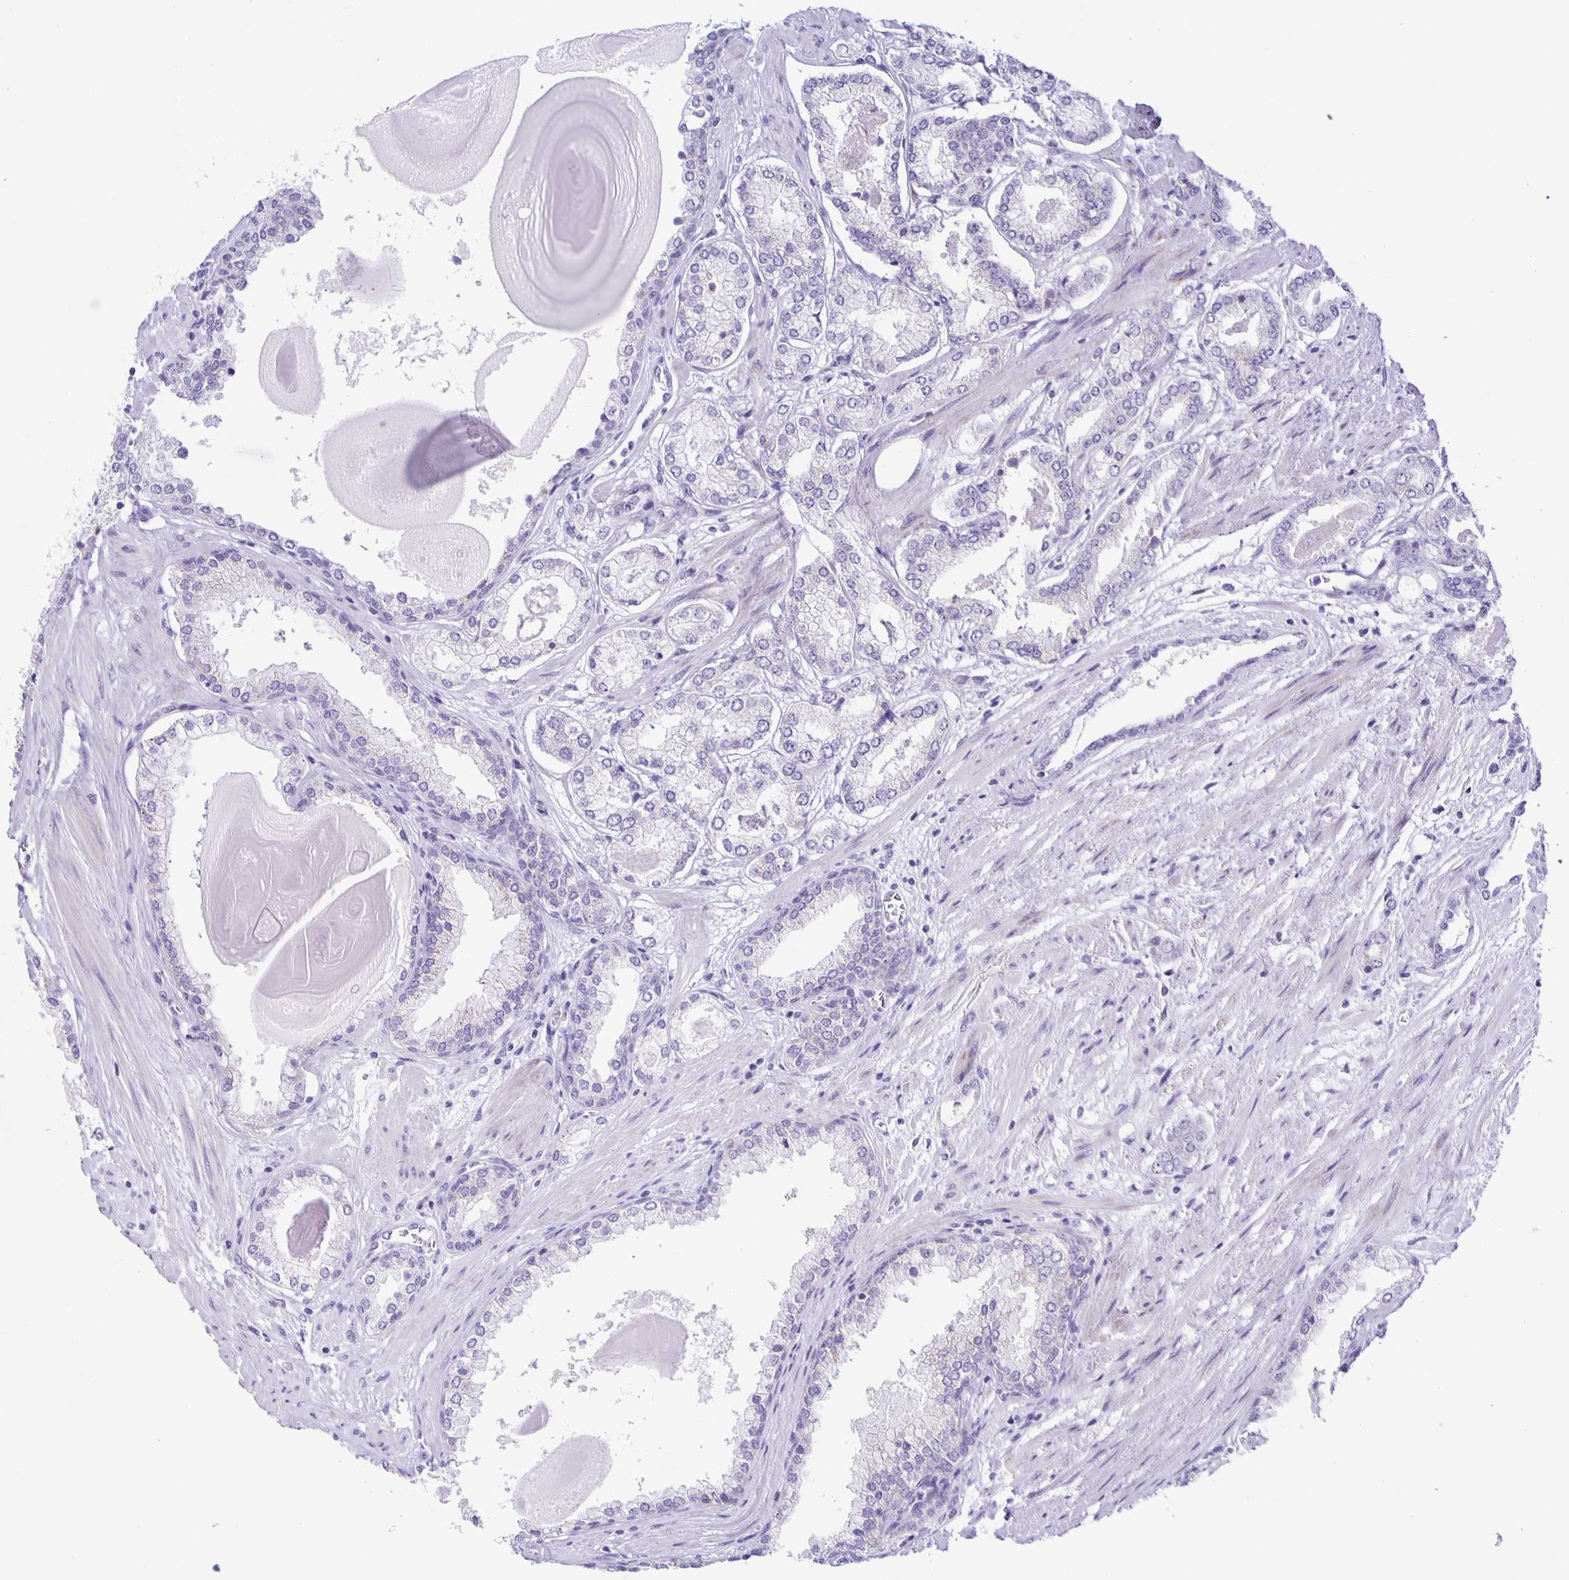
{"staining": {"intensity": "negative", "quantity": "none", "location": "none"}, "tissue": "prostate cancer", "cell_type": "Tumor cells", "image_type": "cancer", "snomed": [{"axis": "morphology", "description": "Adenocarcinoma, Low grade"}, {"axis": "topography", "description": "Prostate"}], "caption": "Immunohistochemistry (IHC) of human prostate low-grade adenocarcinoma shows no positivity in tumor cells. Brightfield microscopy of immunohistochemistry (IHC) stained with DAB (brown) and hematoxylin (blue), captured at high magnification.", "gene": "AQP6", "patient": {"sex": "male", "age": 64}}